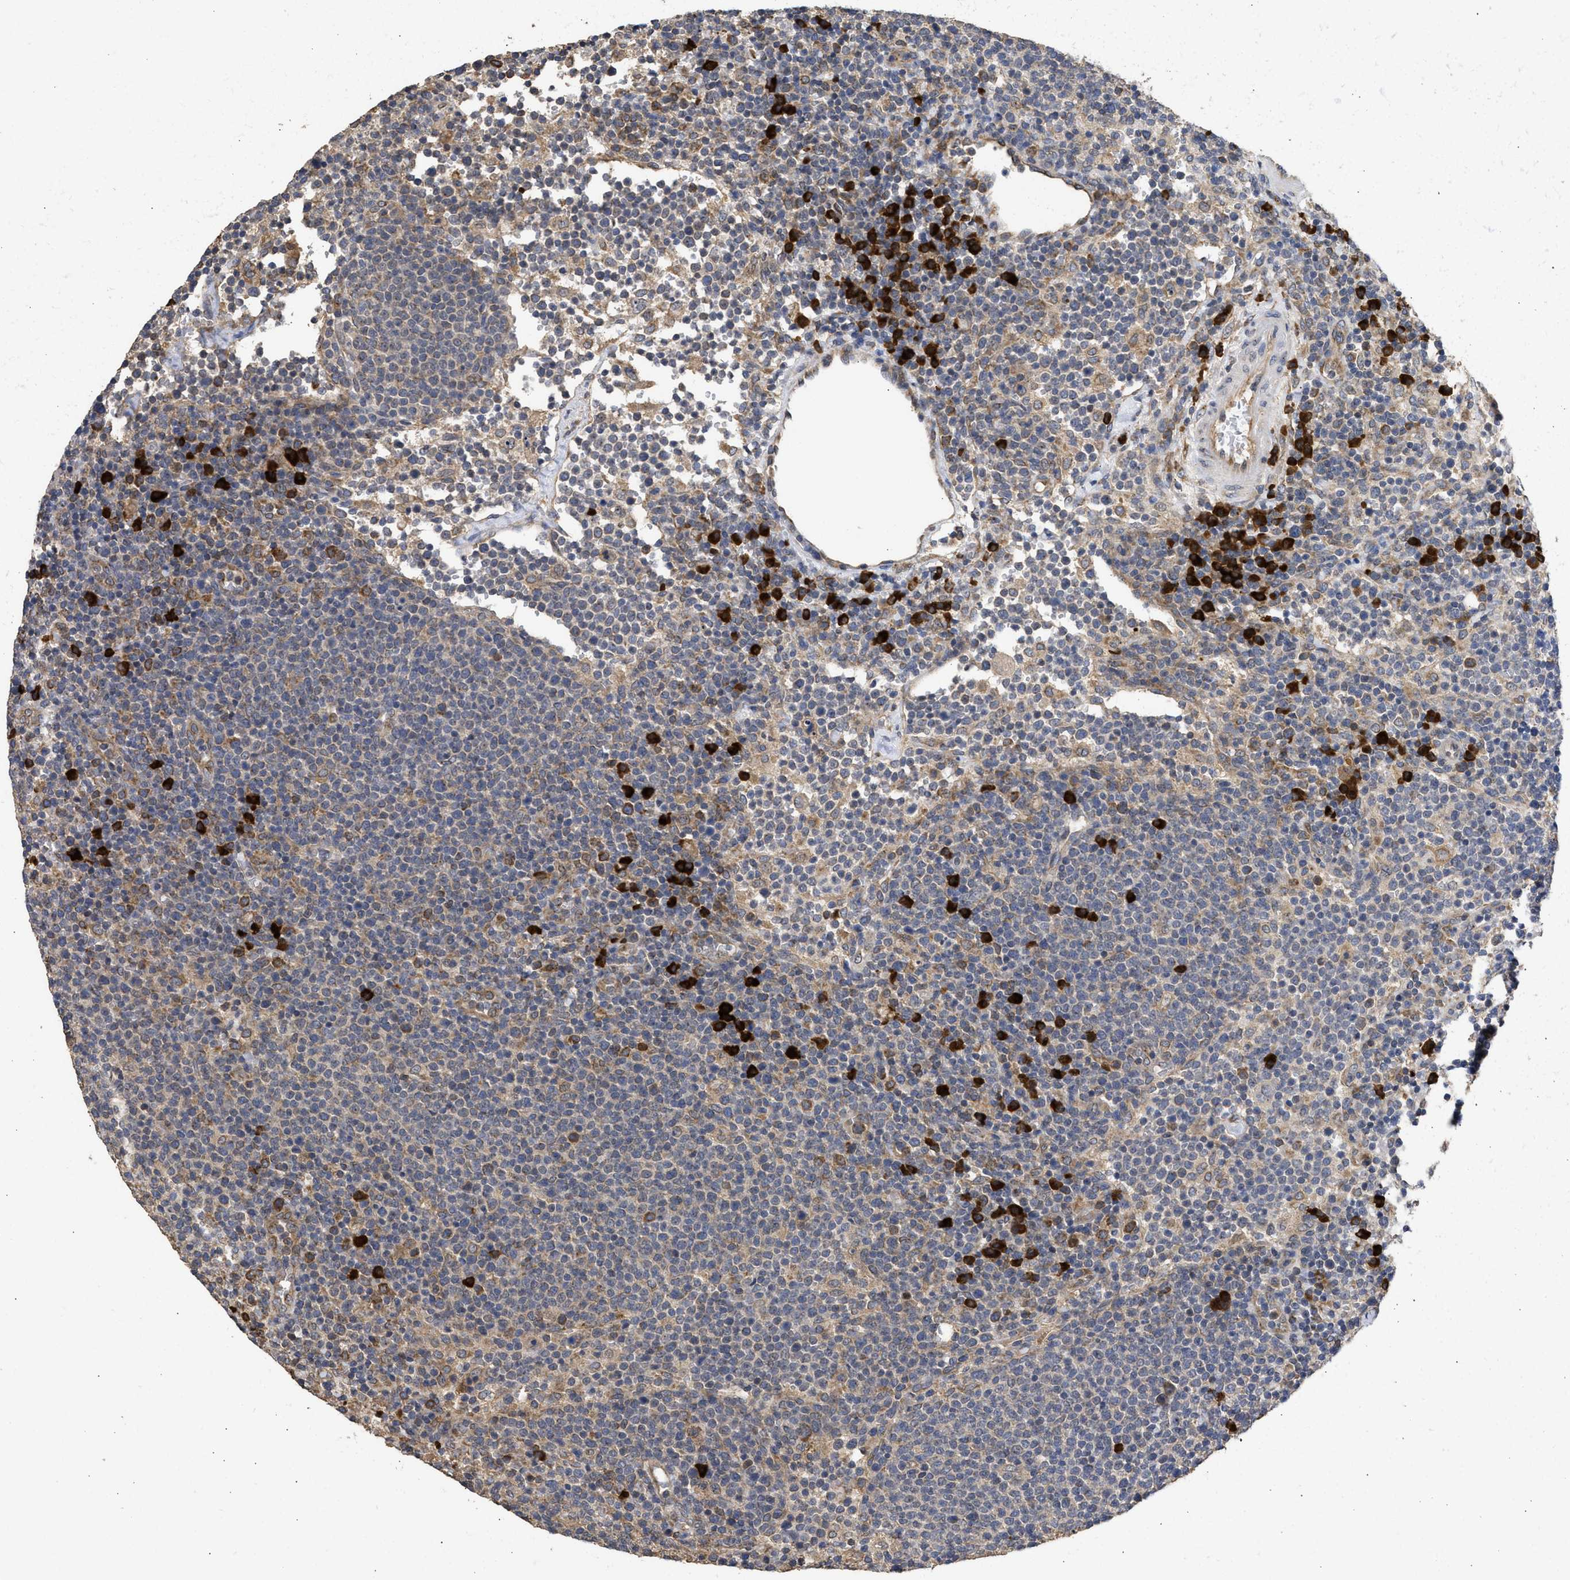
{"staining": {"intensity": "weak", "quantity": "<25%", "location": "cytoplasmic/membranous"}, "tissue": "lymphoma", "cell_type": "Tumor cells", "image_type": "cancer", "snomed": [{"axis": "morphology", "description": "Malignant lymphoma, non-Hodgkin's type, High grade"}, {"axis": "topography", "description": "Lymph node"}], "caption": "Immunohistochemistry (IHC) photomicrograph of malignant lymphoma, non-Hodgkin's type (high-grade) stained for a protein (brown), which displays no positivity in tumor cells.", "gene": "DNAJC1", "patient": {"sex": "male", "age": 61}}